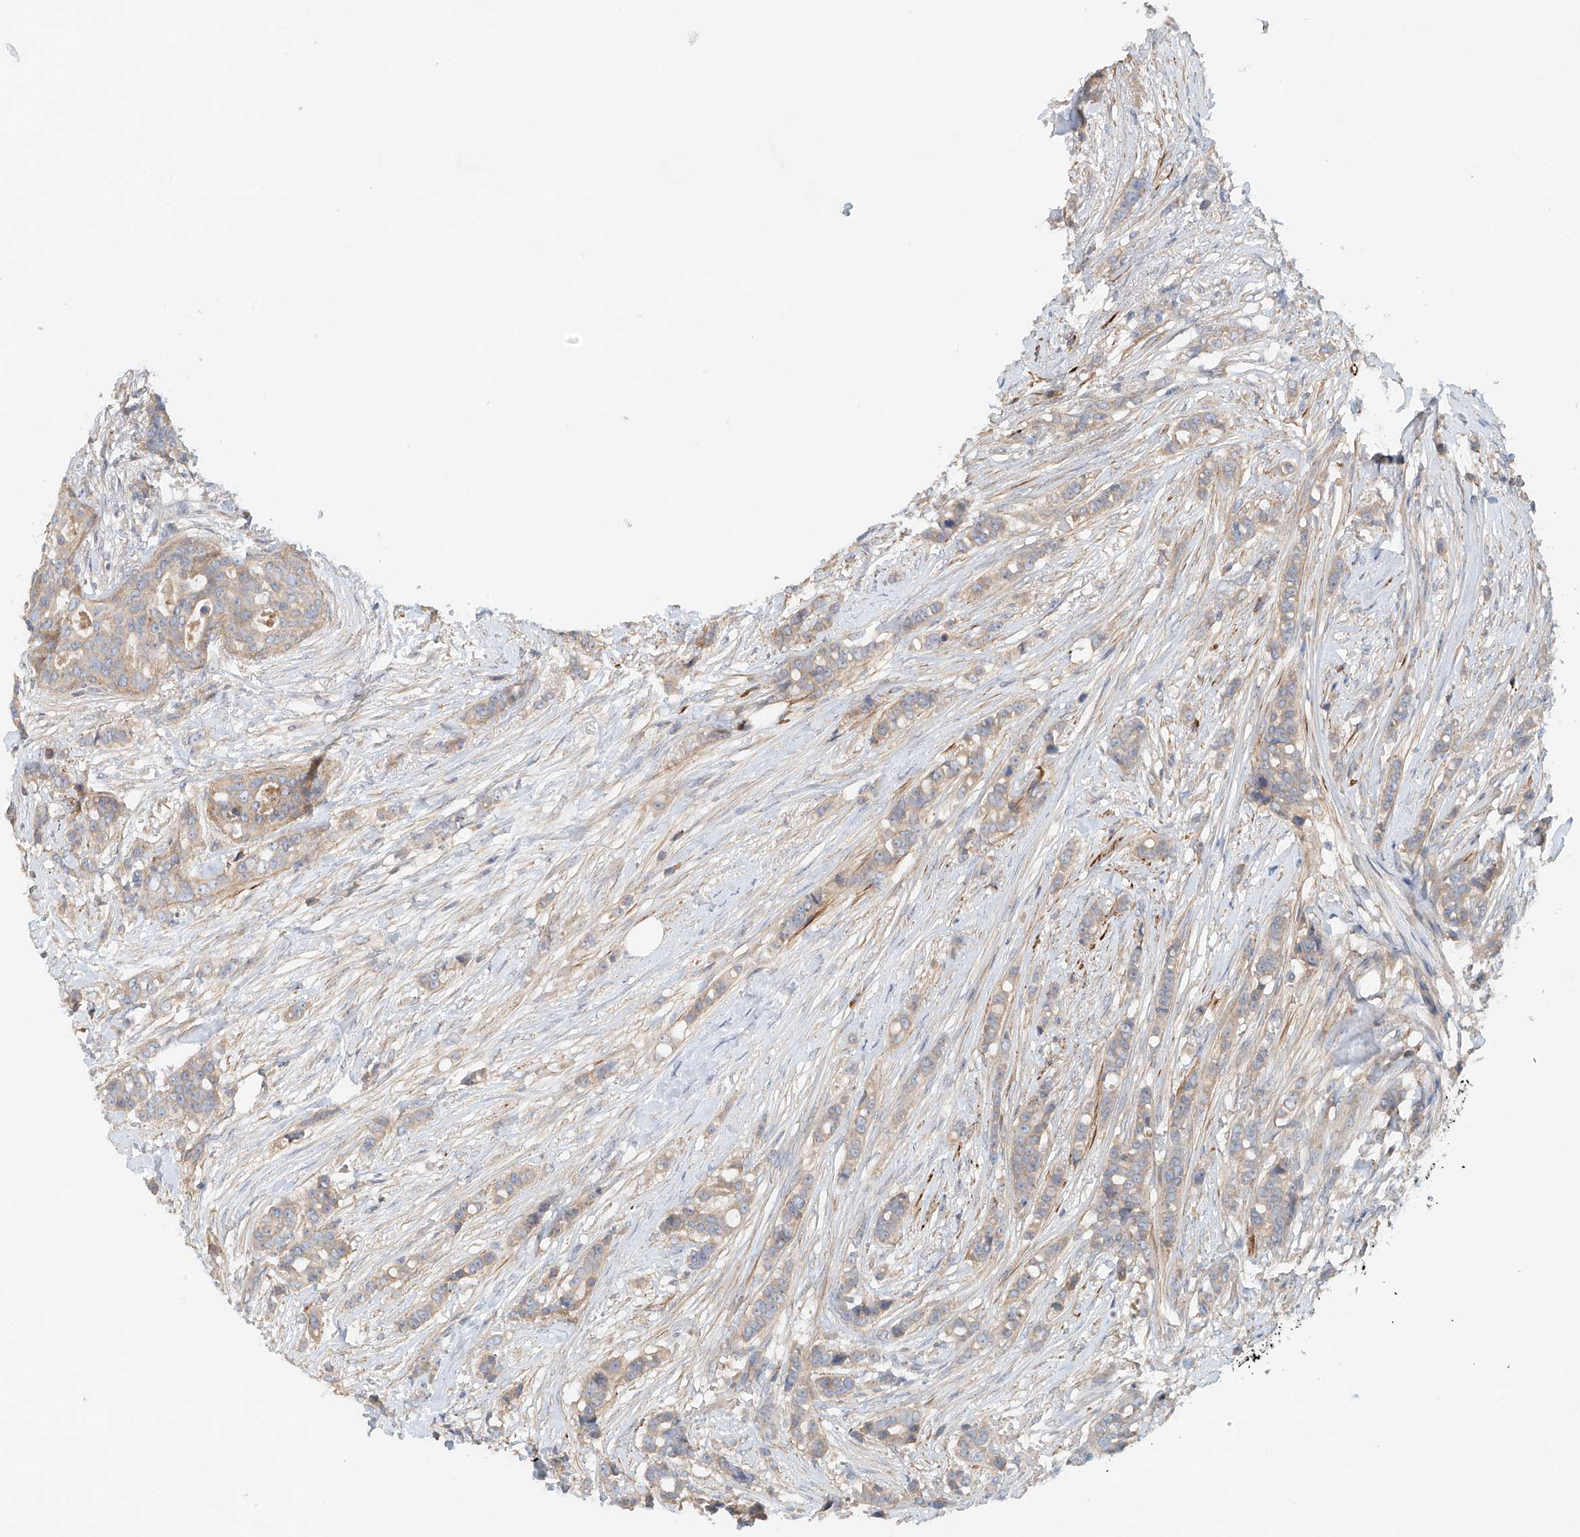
{"staining": {"intensity": "weak", "quantity": ">75%", "location": "cytoplasmic/membranous"}, "tissue": "breast cancer", "cell_type": "Tumor cells", "image_type": "cancer", "snomed": [{"axis": "morphology", "description": "Lobular carcinoma"}, {"axis": "topography", "description": "Breast"}], "caption": "An image of human breast cancer (lobular carcinoma) stained for a protein exhibits weak cytoplasmic/membranous brown staining in tumor cells.", "gene": "LYRM9", "patient": {"sex": "female", "age": 51}}